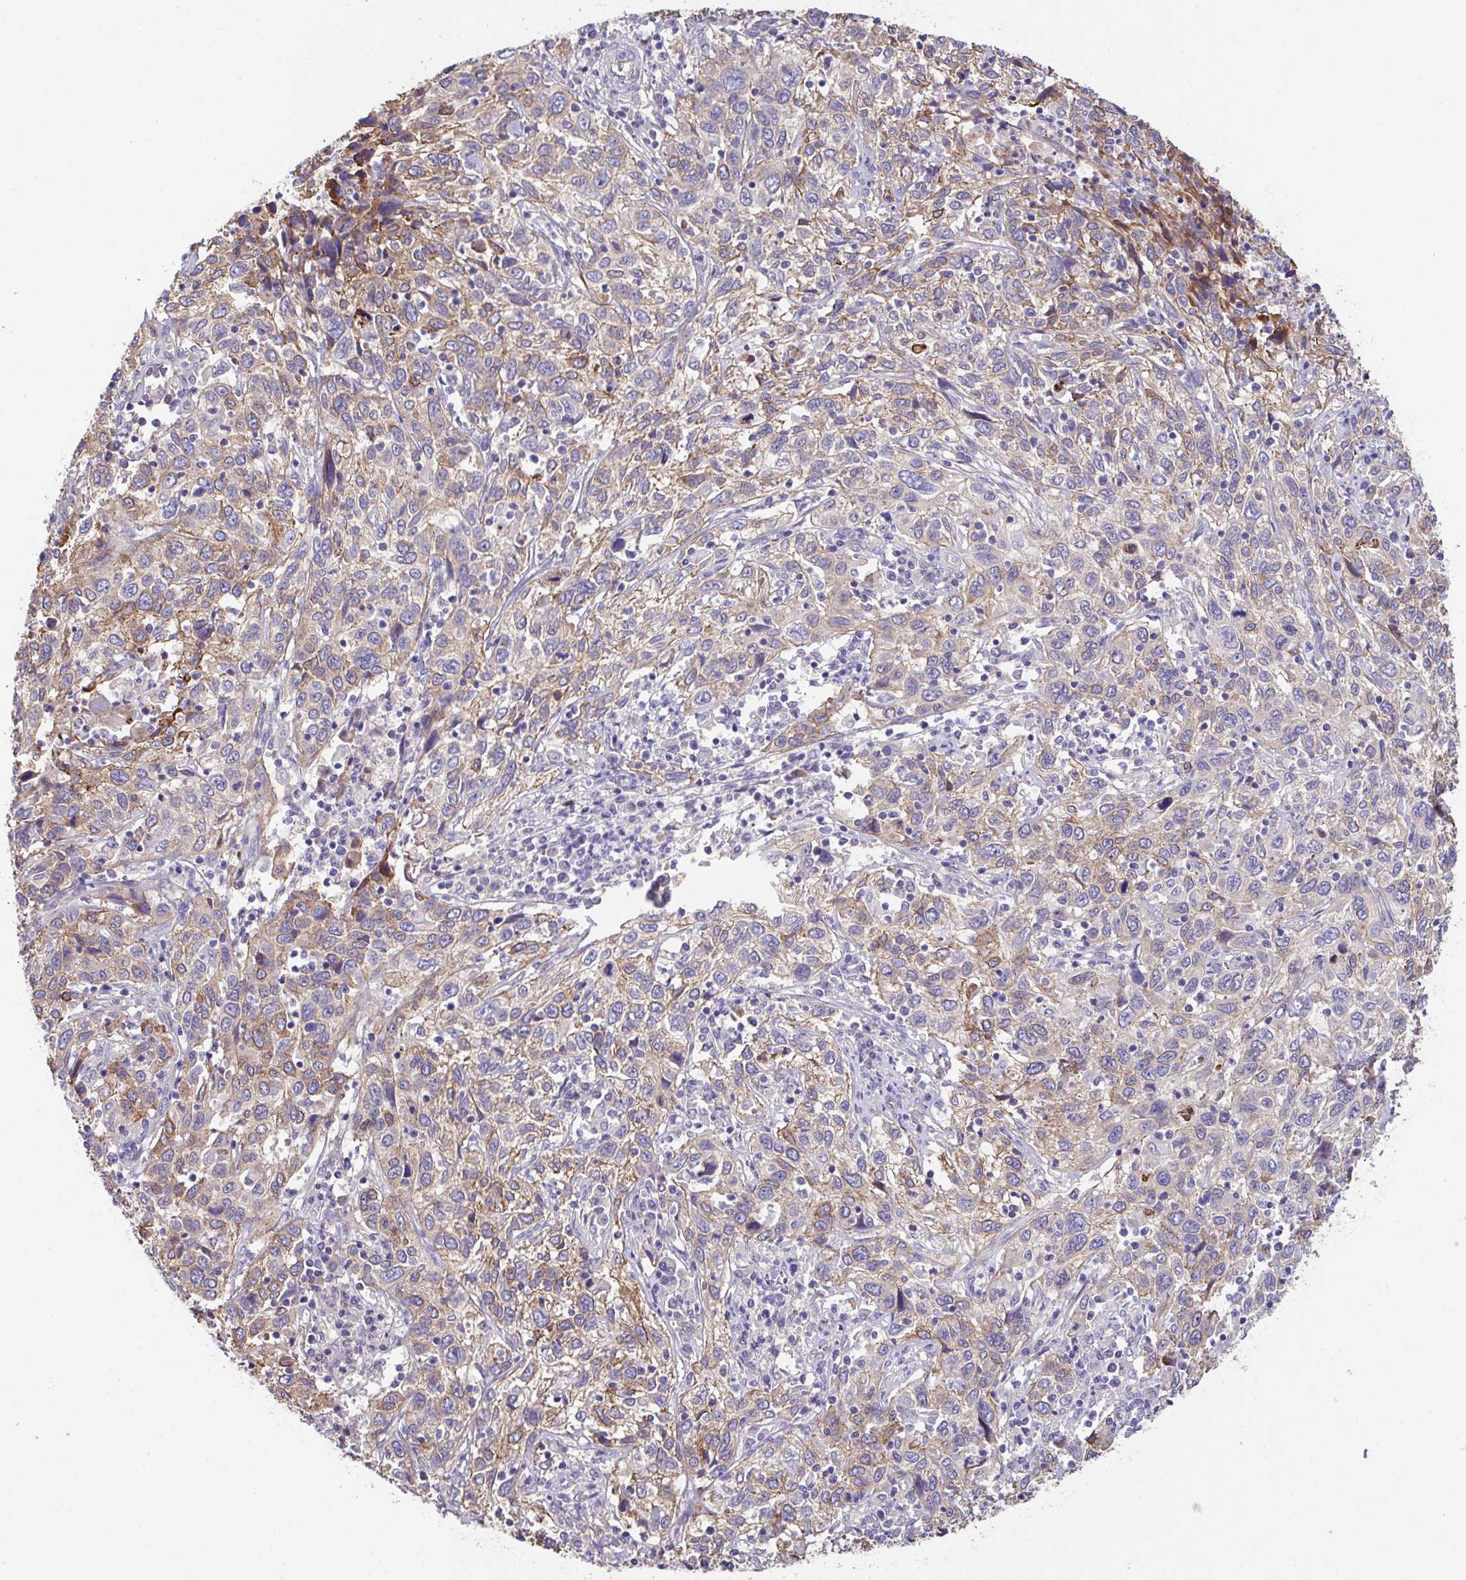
{"staining": {"intensity": "moderate", "quantity": "25%-75%", "location": "cytoplasmic/membranous"}, "tissue": "cervical cancer", "cell_type": "Tumor cells", "image_type": "cancer", "snomed": [{"axis": "morphology", "description": "Squamous cell carcinoma, NOS"}, {"axis": "topography", "description": "Cervix"}], "caption": "This is a histology image of immunohistochemistry (IHC) staining of squamous cell carcinoma (cervical), which shows moderate positivity in the cytoplasmic/membranous of tumor cells.", "gene": "ZNF813", "patient": {"sex": "female", "age": 46}}